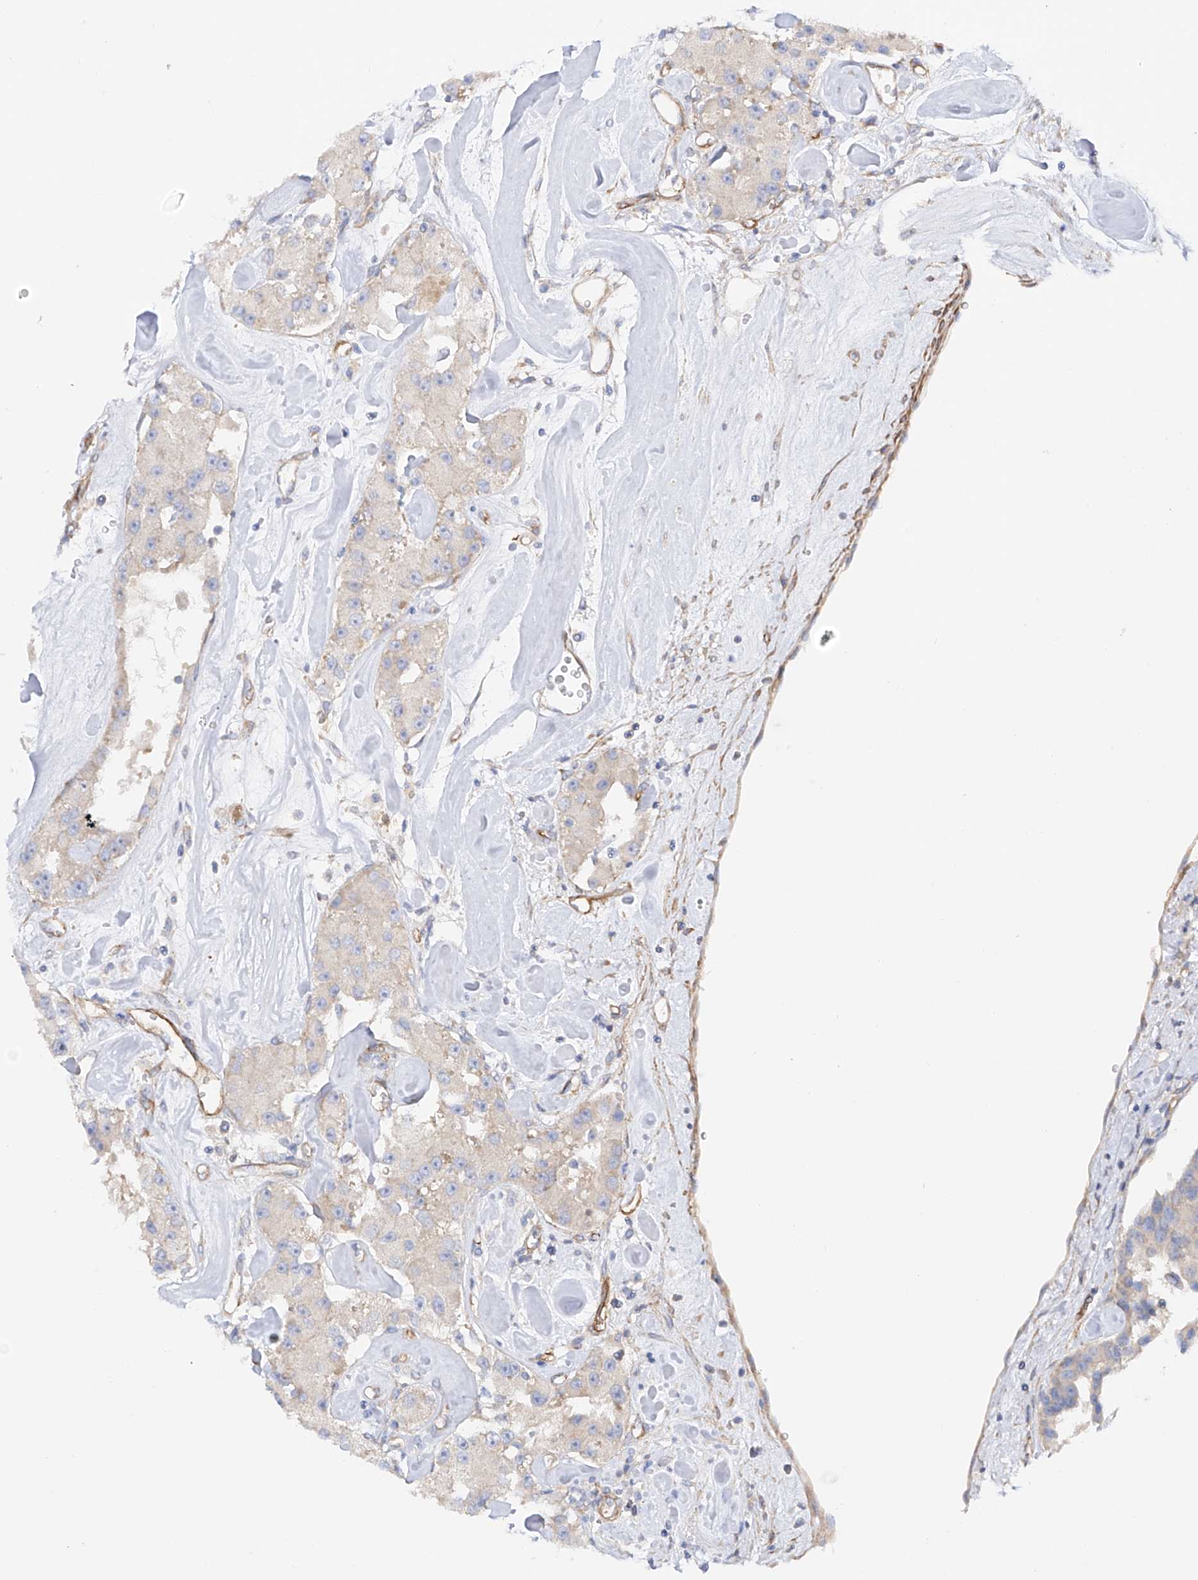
{"staining": {"intensity": "negative", "quantity": "none", "location": "none"}, "tissue": "carcinoid", "cell_type": "Tumor cells", "image_type": "cancer", "snomed": [{"axis": "morphology", "description": "Carcinoid, malignant, NOS"}, {"axis": "topography", "description": "Pancreas"}], "caption": "Immunohistochemistry (IHC) of human carcinoid (malignant) displays no positivity in tumor cells.", "gene": "LCA5", "patient": {"sex": "male", "age": 41}}